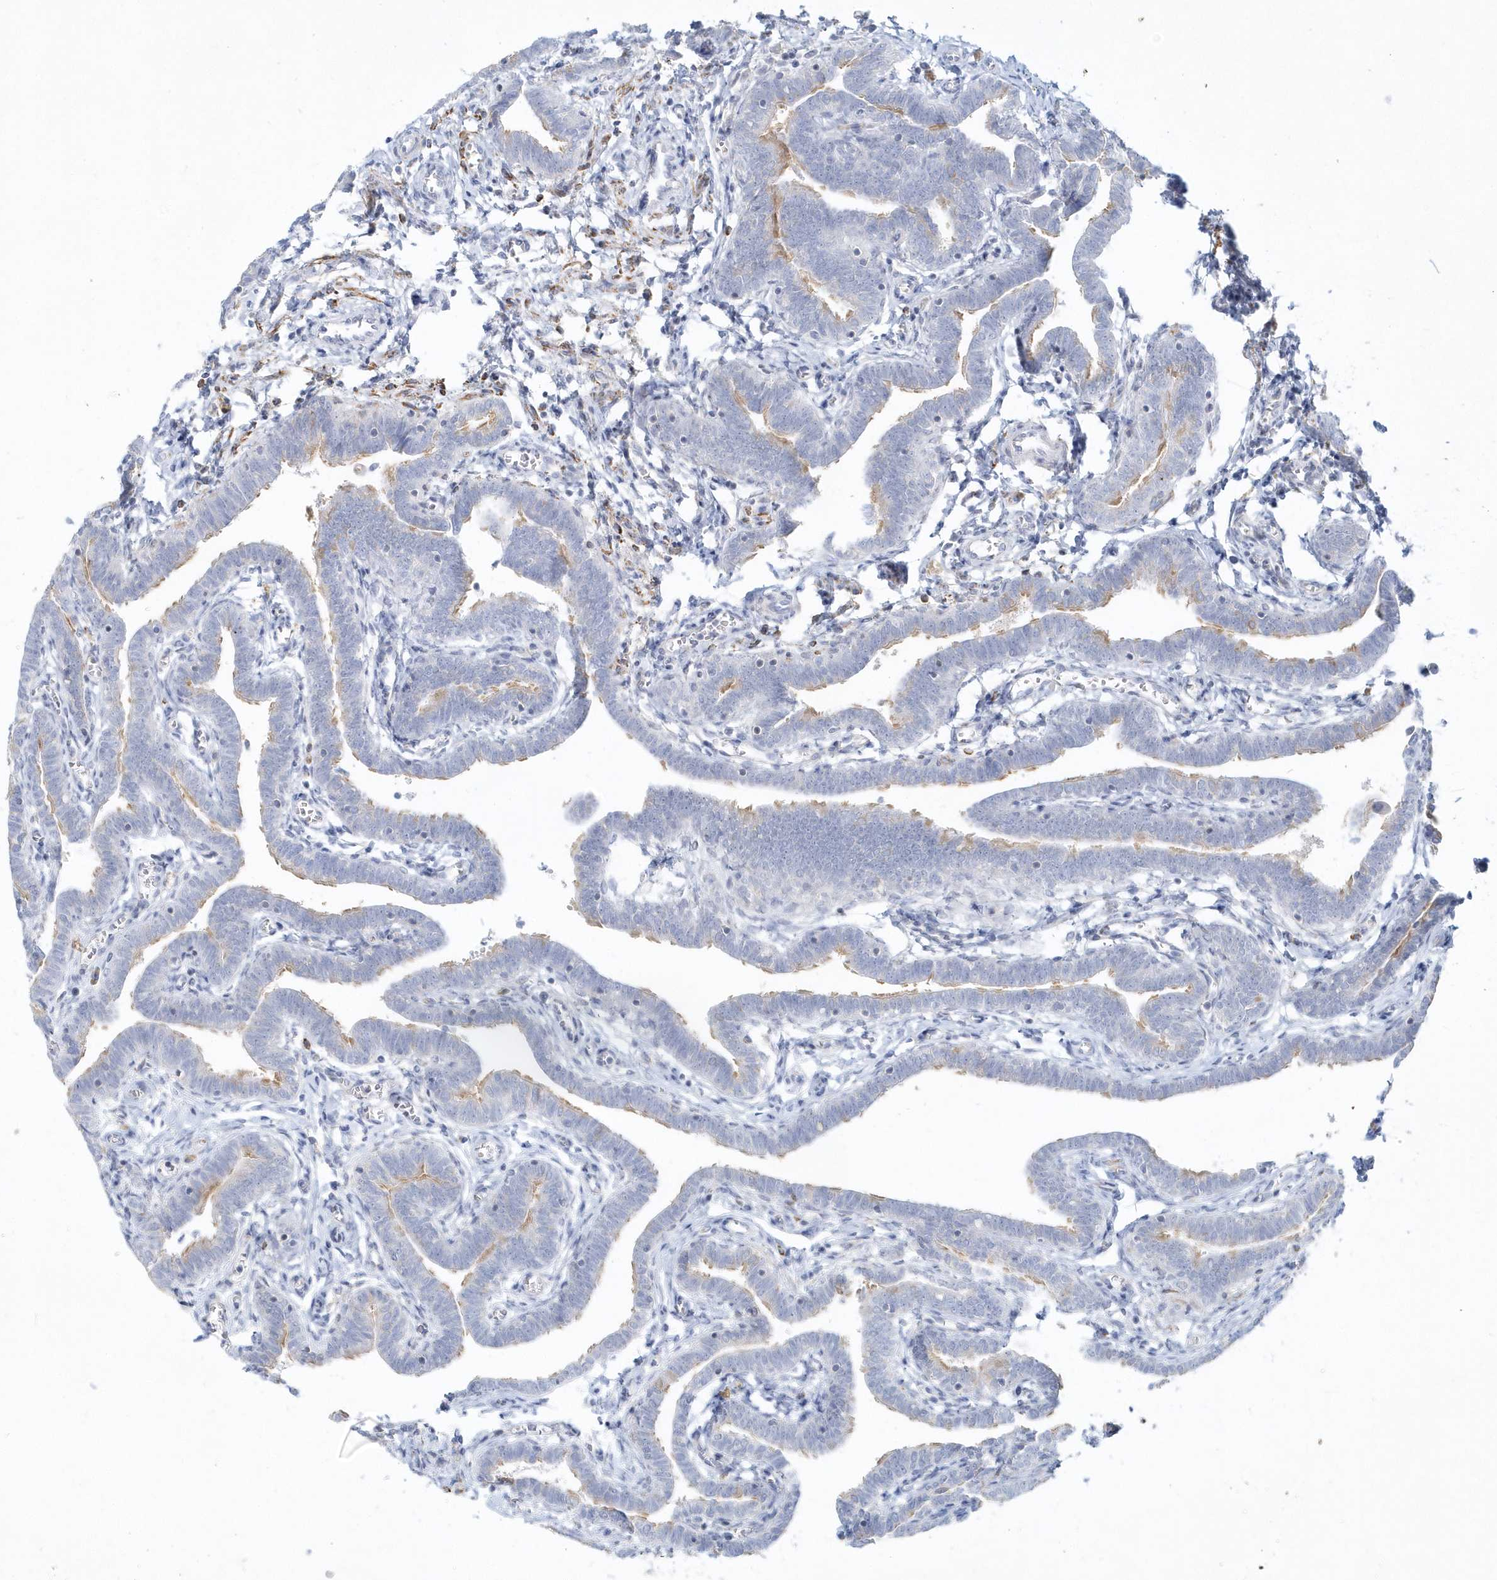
{"staining": {"intensity": "moderate", "quantity": "25%-75%", "location": "cytoplasmic/membranous"}, "tissue": "fallopian tube", "cell_type": "Glandular cells", "image_type": "normal", "snomed": [{"axis": "morphology", "description": "Normal tissue, NOS"}, {"axis": "topography", "description": "Fallopian tube"}], "caption": "This image exhibits immunohistochemistry (IHC) staining of normal fallopian tube, with medium moderate cytoplasmic/membranous staining in approximately 25%-75% of glandular cells.", "gene": "DNAH1", "patient": {"sex": "female", "age": 36}}